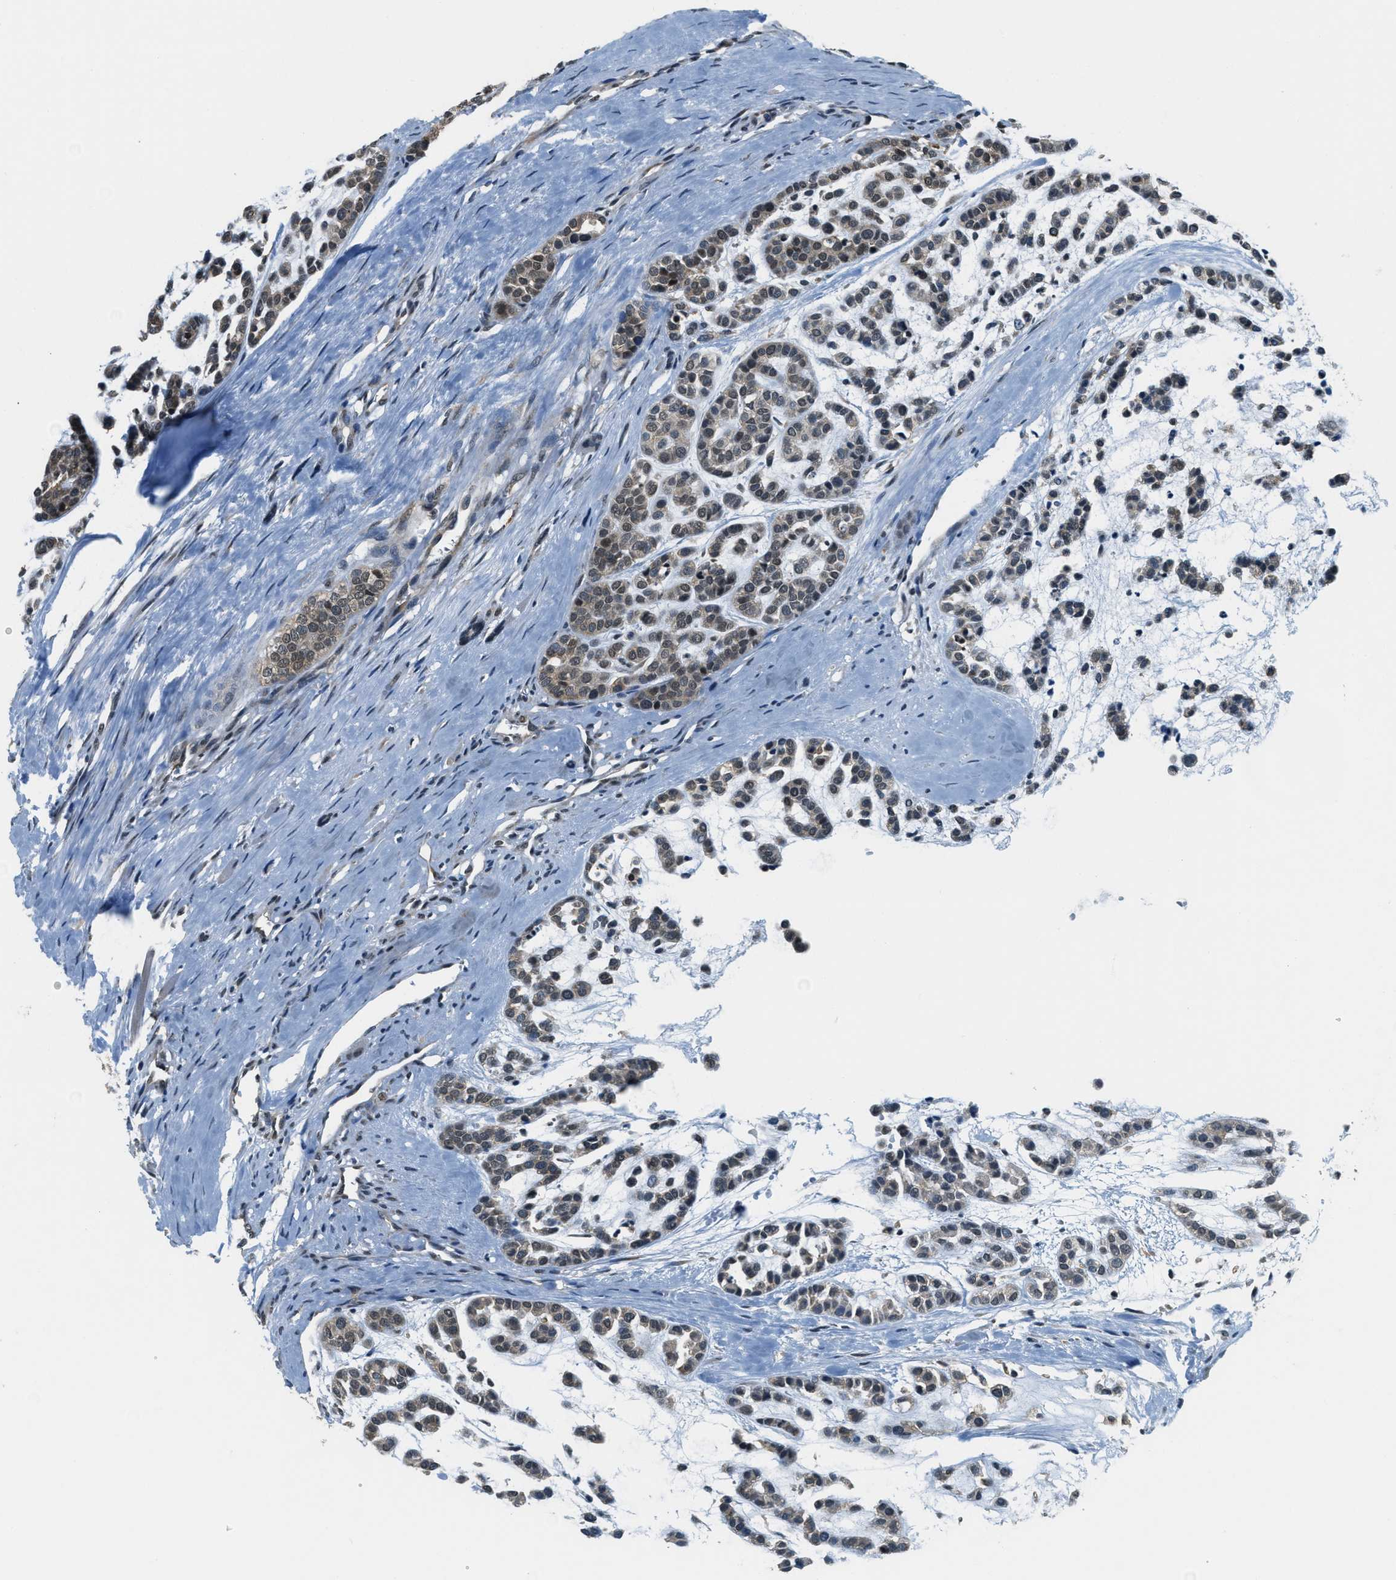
{"staining": {"intensity": "weak", "quantity": "25%-75%", "location": "nuclear"}, "tissue": "head and neck cancer", "cell_type": "Tumor cells", "image_type": "cancer", "snomed": [{"axis": "morphology", "description": "Adenocarcinoma, NOS"}, {"axis": "morphology", "description": "Adenoma, NOS"}, {"axis": "topography", "description": "Head-Neck"}], "caption": "Immunohistochemical staining of human head and neck cancer reveals low levels of weak nuclear staining in approximately 25%-75% of tumor cells.", "gene": "RAB11FIP1", "patient": {"sex": "female", "age": 55}}